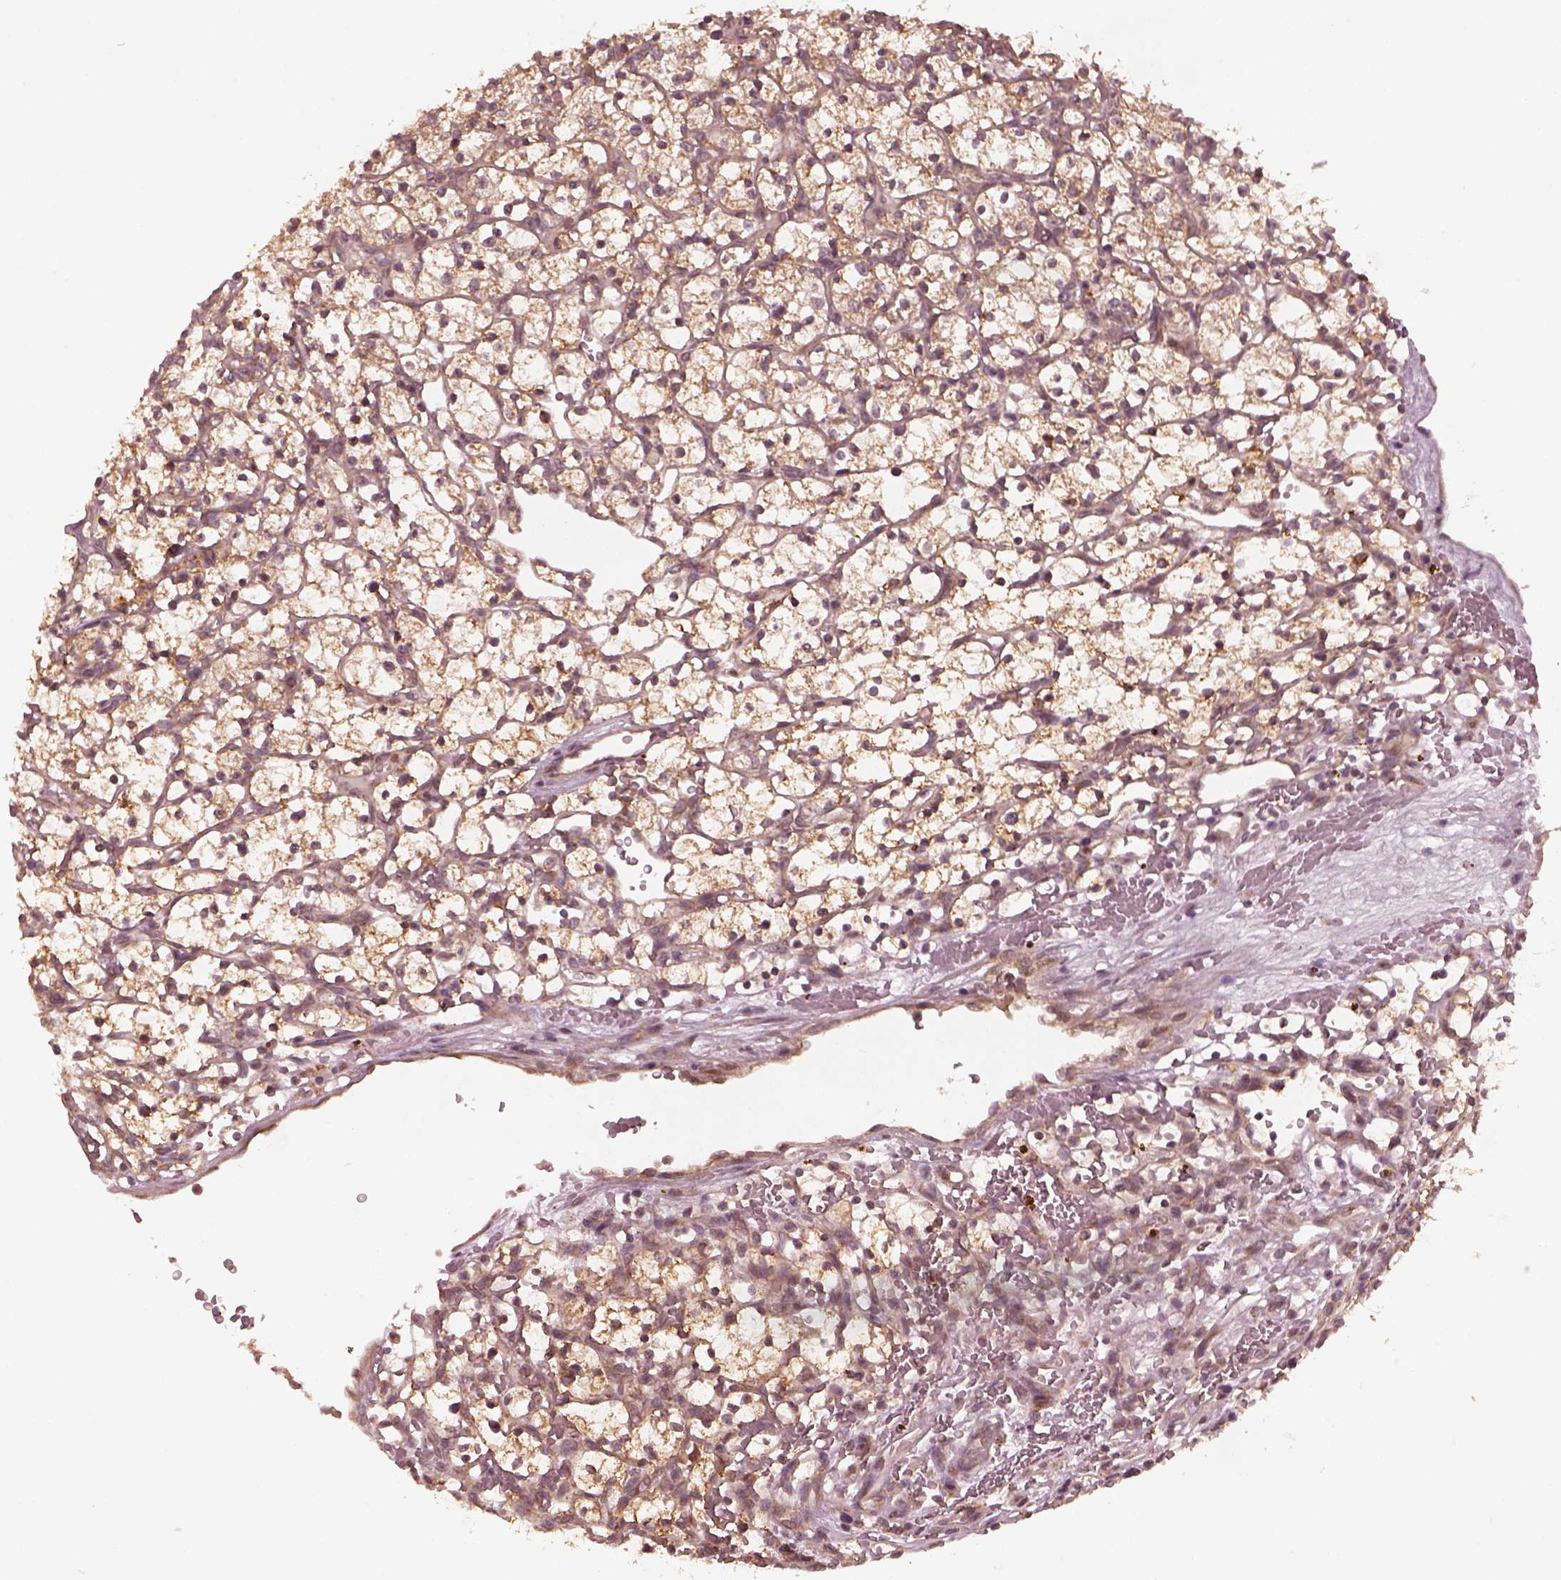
{"staining": {"intensity": "moderate", "quantity": ">75%", "location": "cytoplasmic/membranous"}, "tissue": "renal cancer", "cell_type": "Tumor cells", "image_type": "cancer", "snomed": [{"axis": "morphology", "description": "Adenocarcinoma, NOS"}, {"axis": "topography", "description": "Kidney"}], "caption": "High-power microscopy captured an immunohistochemistry micrograph of renal cancer (adenocarcinoma), revealing moderate cytoplasmic/membranous positivity in approximately >75% of tumor cells.", "gene": "FAF2", "patient": {"sex": "female", "age": 64}}